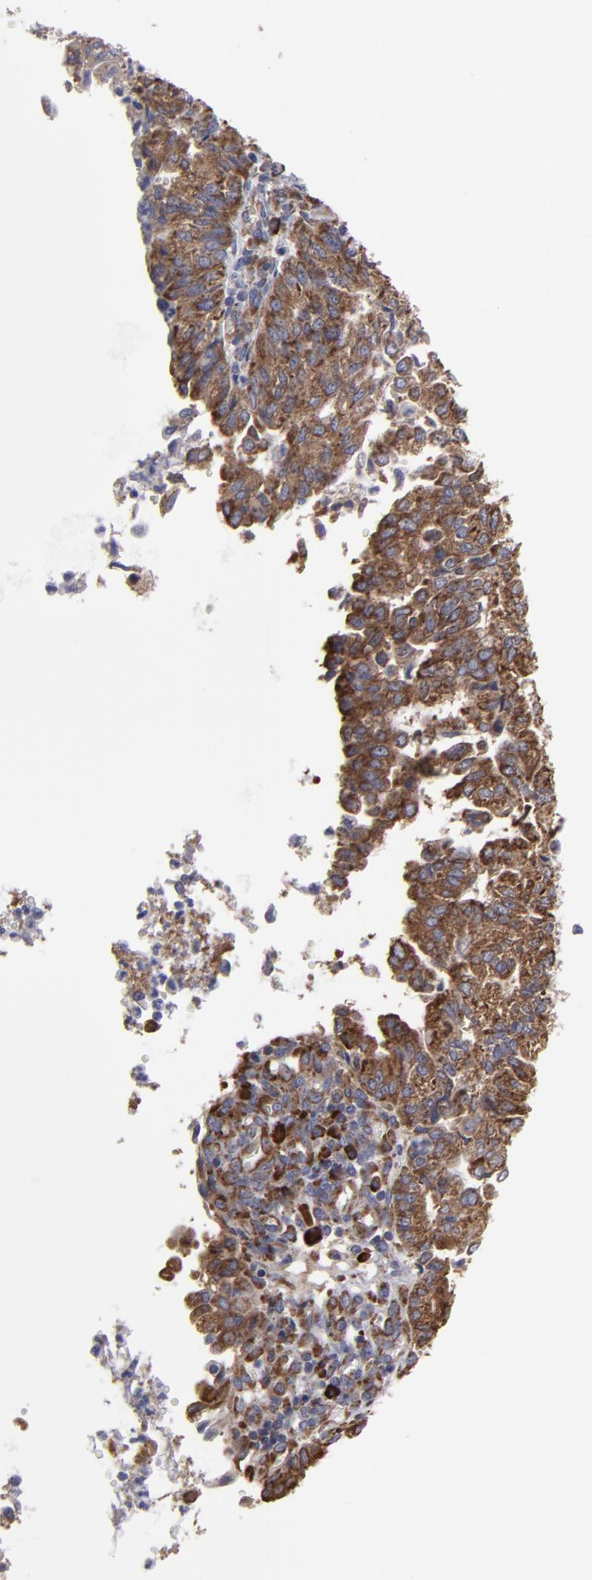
{"staining": {"intensity": "moderate", "quantity": ">75%", "location": "cytoplasmic/membranous"}, "tissue": "endometrial cancer", "cell_type": "Tumor cells", "image_type": "cancer", "snomed": [{"axis": "morphology", "description": "Adenocarcinoma, NOS"}, {"axis": "topography", "description": "Endometrium"}], "caption": "DAB immunohistochemical staining of human endometrial cancer shows moderate cytoplasmic/membranous protein positivity in approximately >75% of tumor cells.", "gene": "SND1", "patient": {"sex": "female", "age": 59}}